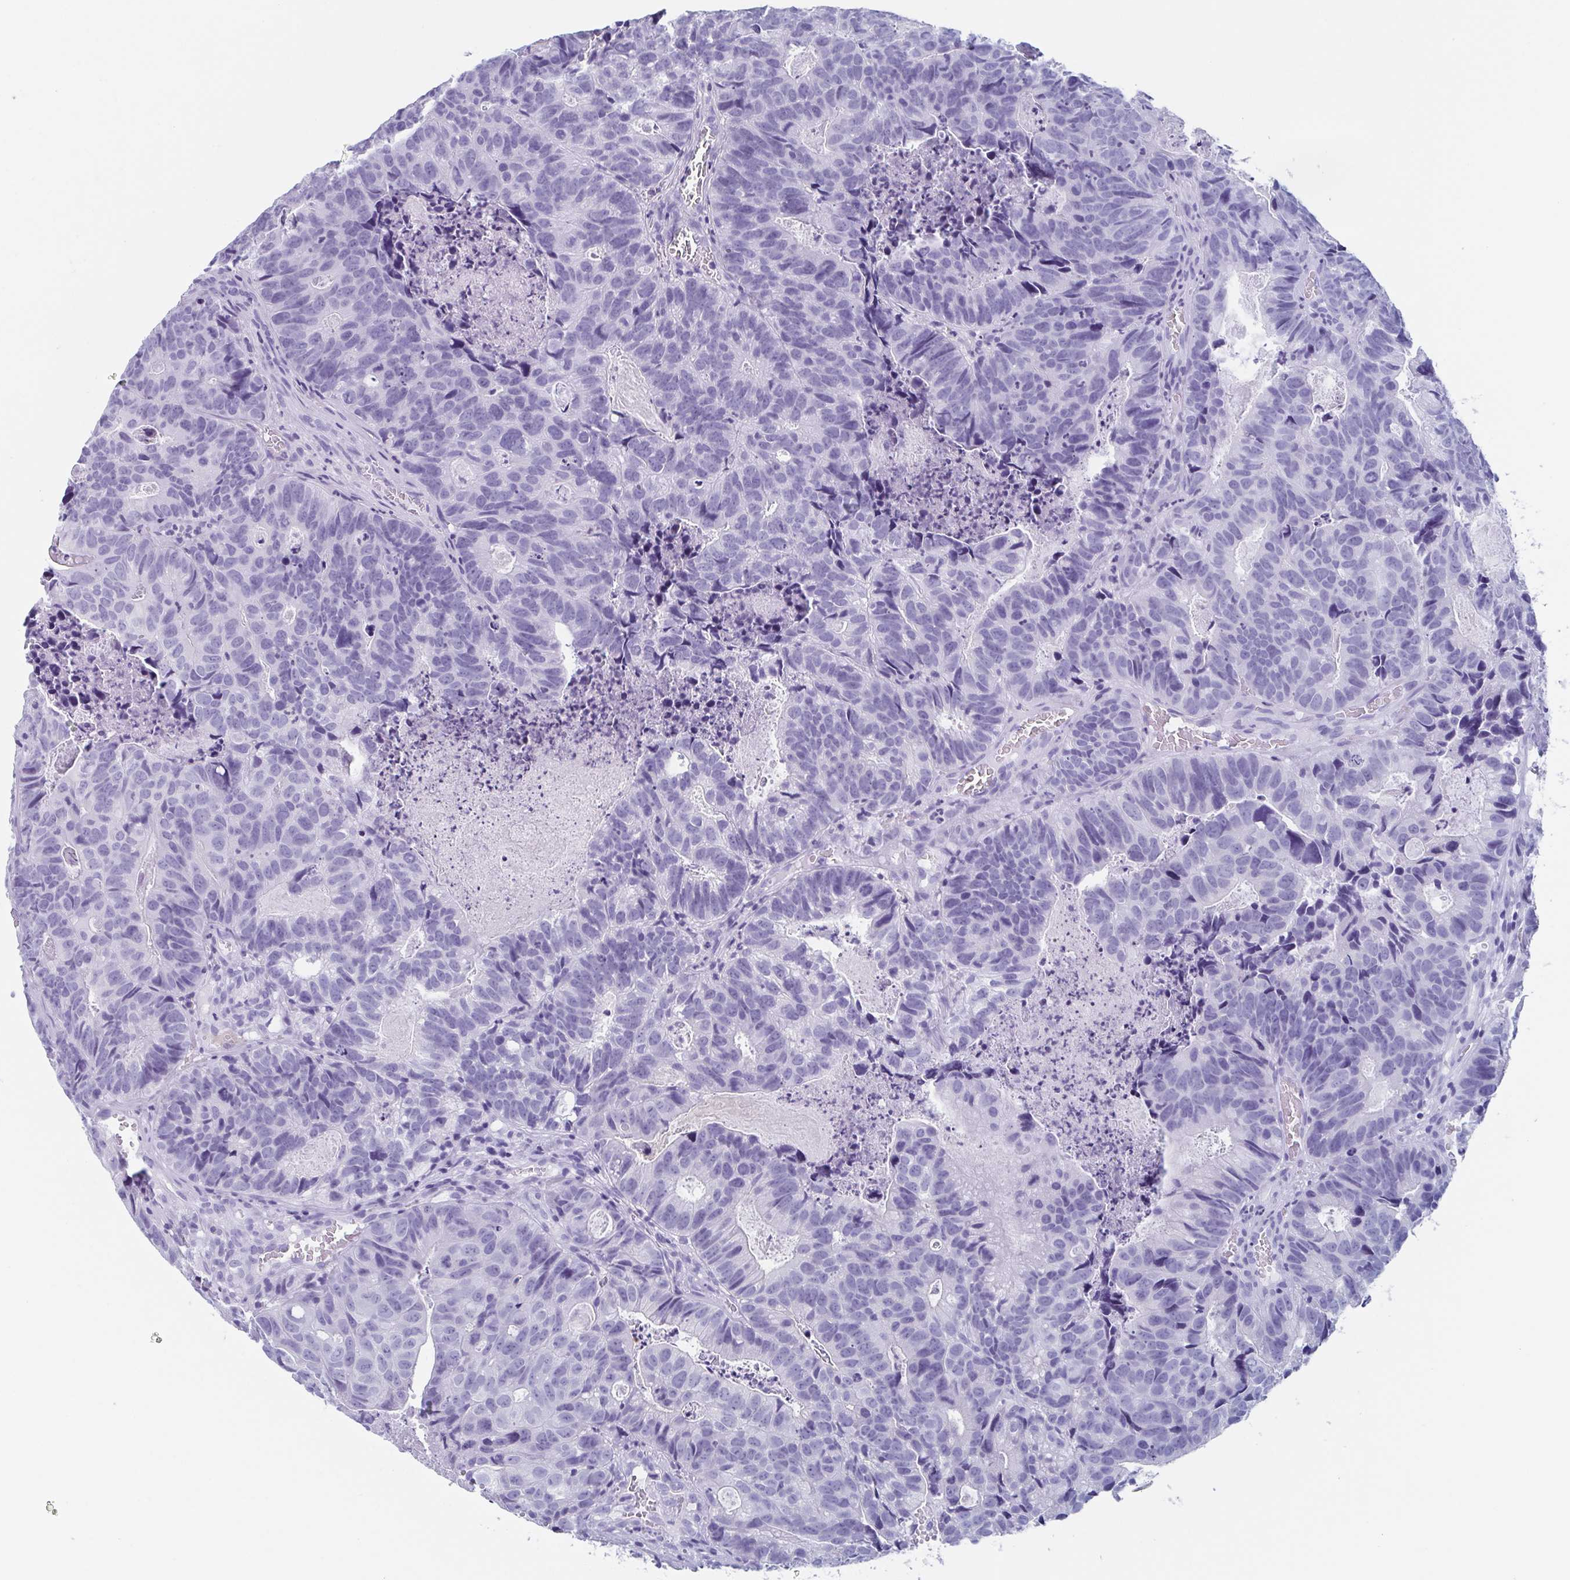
{"staining": {"intensity": "negative", "quantity": "none", "location": "none"}, "tissue": "head and neck cancer", "cell_type": "Tumor cells", "image_type": "cancer", "snomed": [{"axis": "morphology", "description": "Adenocarcinoma, NOS"}, {"axis": "topography", "description": "Head-Neck"}], "caption": "Tumor cells show no significant protein positivity in adenocarcinoma (head and neck).", "gene": "LYRM2", "patient": {"sex": "male", "age": 62}}